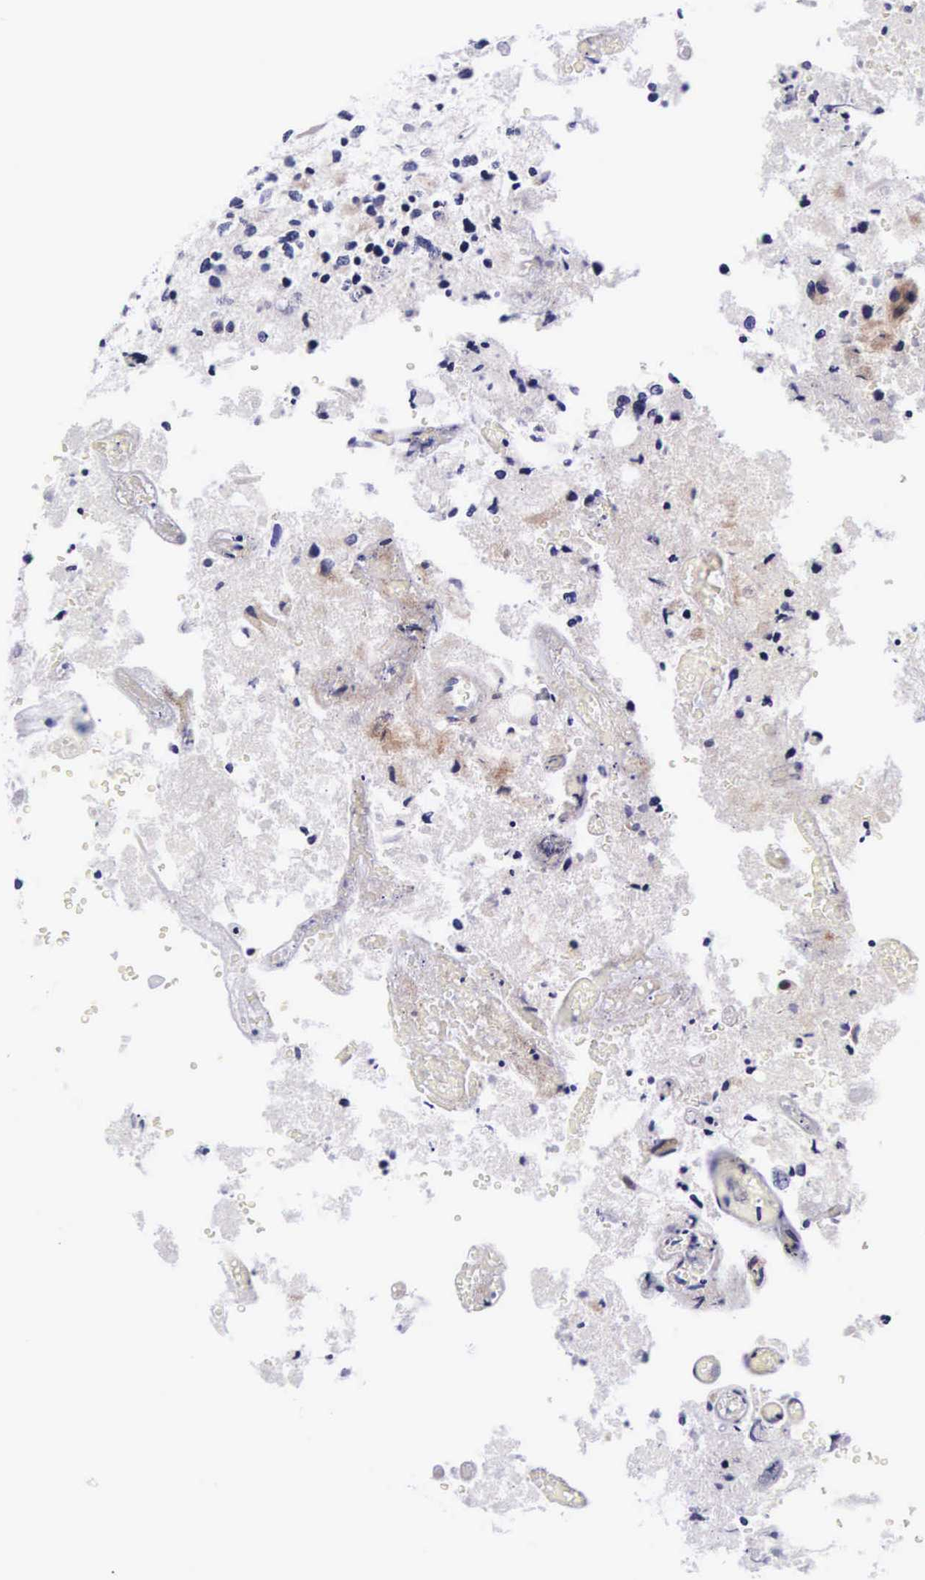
{"staining": {"intensity": "negative", "quantity": "none", "location": "none"}, "tissue": "glioma", "cell_type": "Tumor cells", "image_type": "cancer", "snomed": [{"axis": "morphology", "description": "Glioma, malignant, High grade"}, {"axis": "topography", "description": "Brain"}], "caption": "DAB (3,3'-diaminobenzidine) immunohistochemical staining of human high-grade glioma (malignant) exhibits no significant positivity in tumor cells.", "gene": "UPRT", "patient": {"sex": "male", "age": 69}}